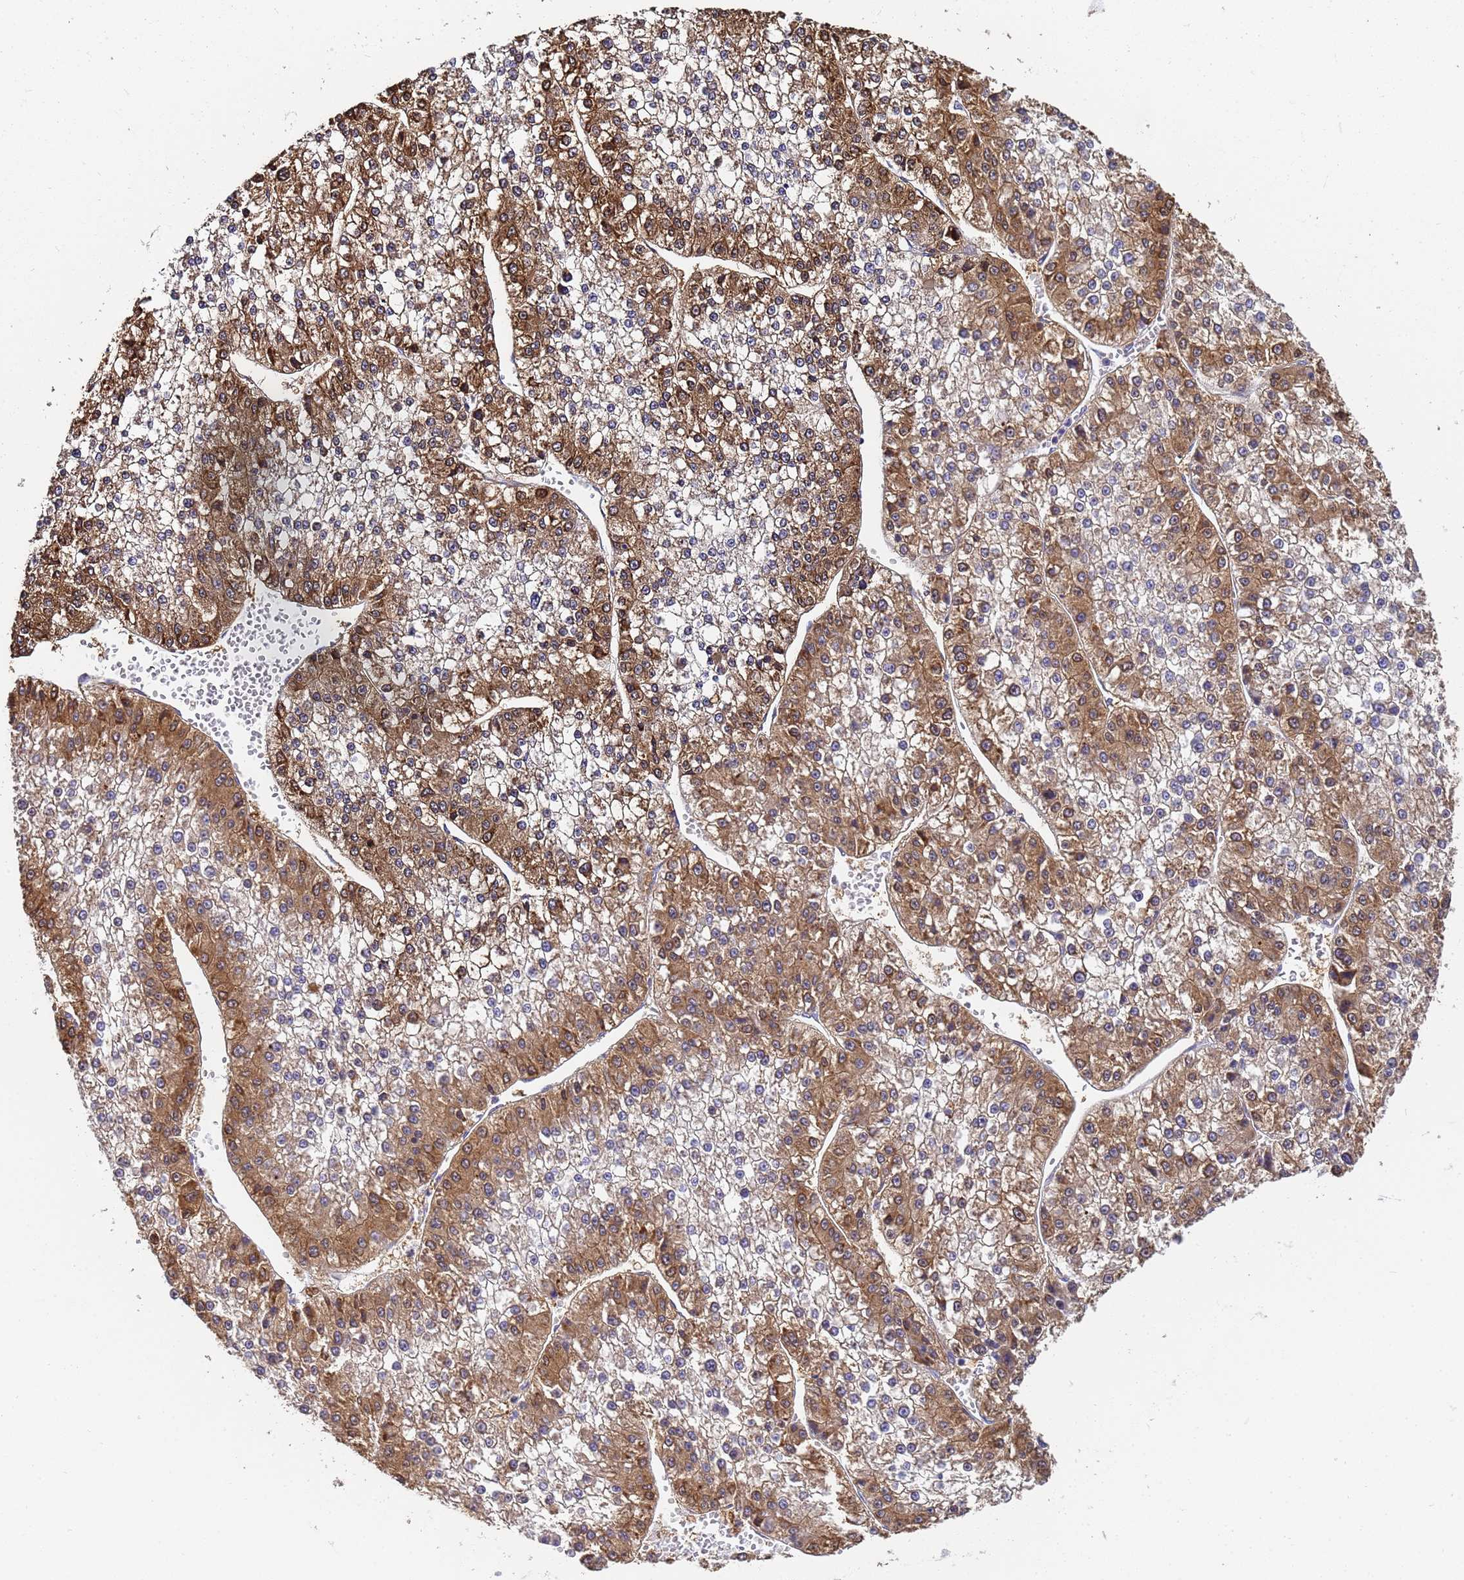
{"staining": {"intensity": "moderate", "quantity": "25%-75%", "location": "cytoplasmic/membranous"}, "tissue": "liver cancer", "cell_type": "Tumor cells", "image_type": "cancer", "snomed": [{"axis": "morphology", "description": "Carcinoma, Hepatocellular, NOS"}, {"axis": "topography", "description": "Liver"}], "caption": "An immunohistochemistry micrograph of tumor tissue is shown. Protein staining in brown highlights moderate cytoplasmic/membranous positivity in hepatocellular carcinoma (liver) within tumor cells. Immunohistochemistry stains the protein of interest in brown and the nuclei are stained blue.", "gene": "NME1-NME2", "patient": {"sex": "female", "age": 73}}